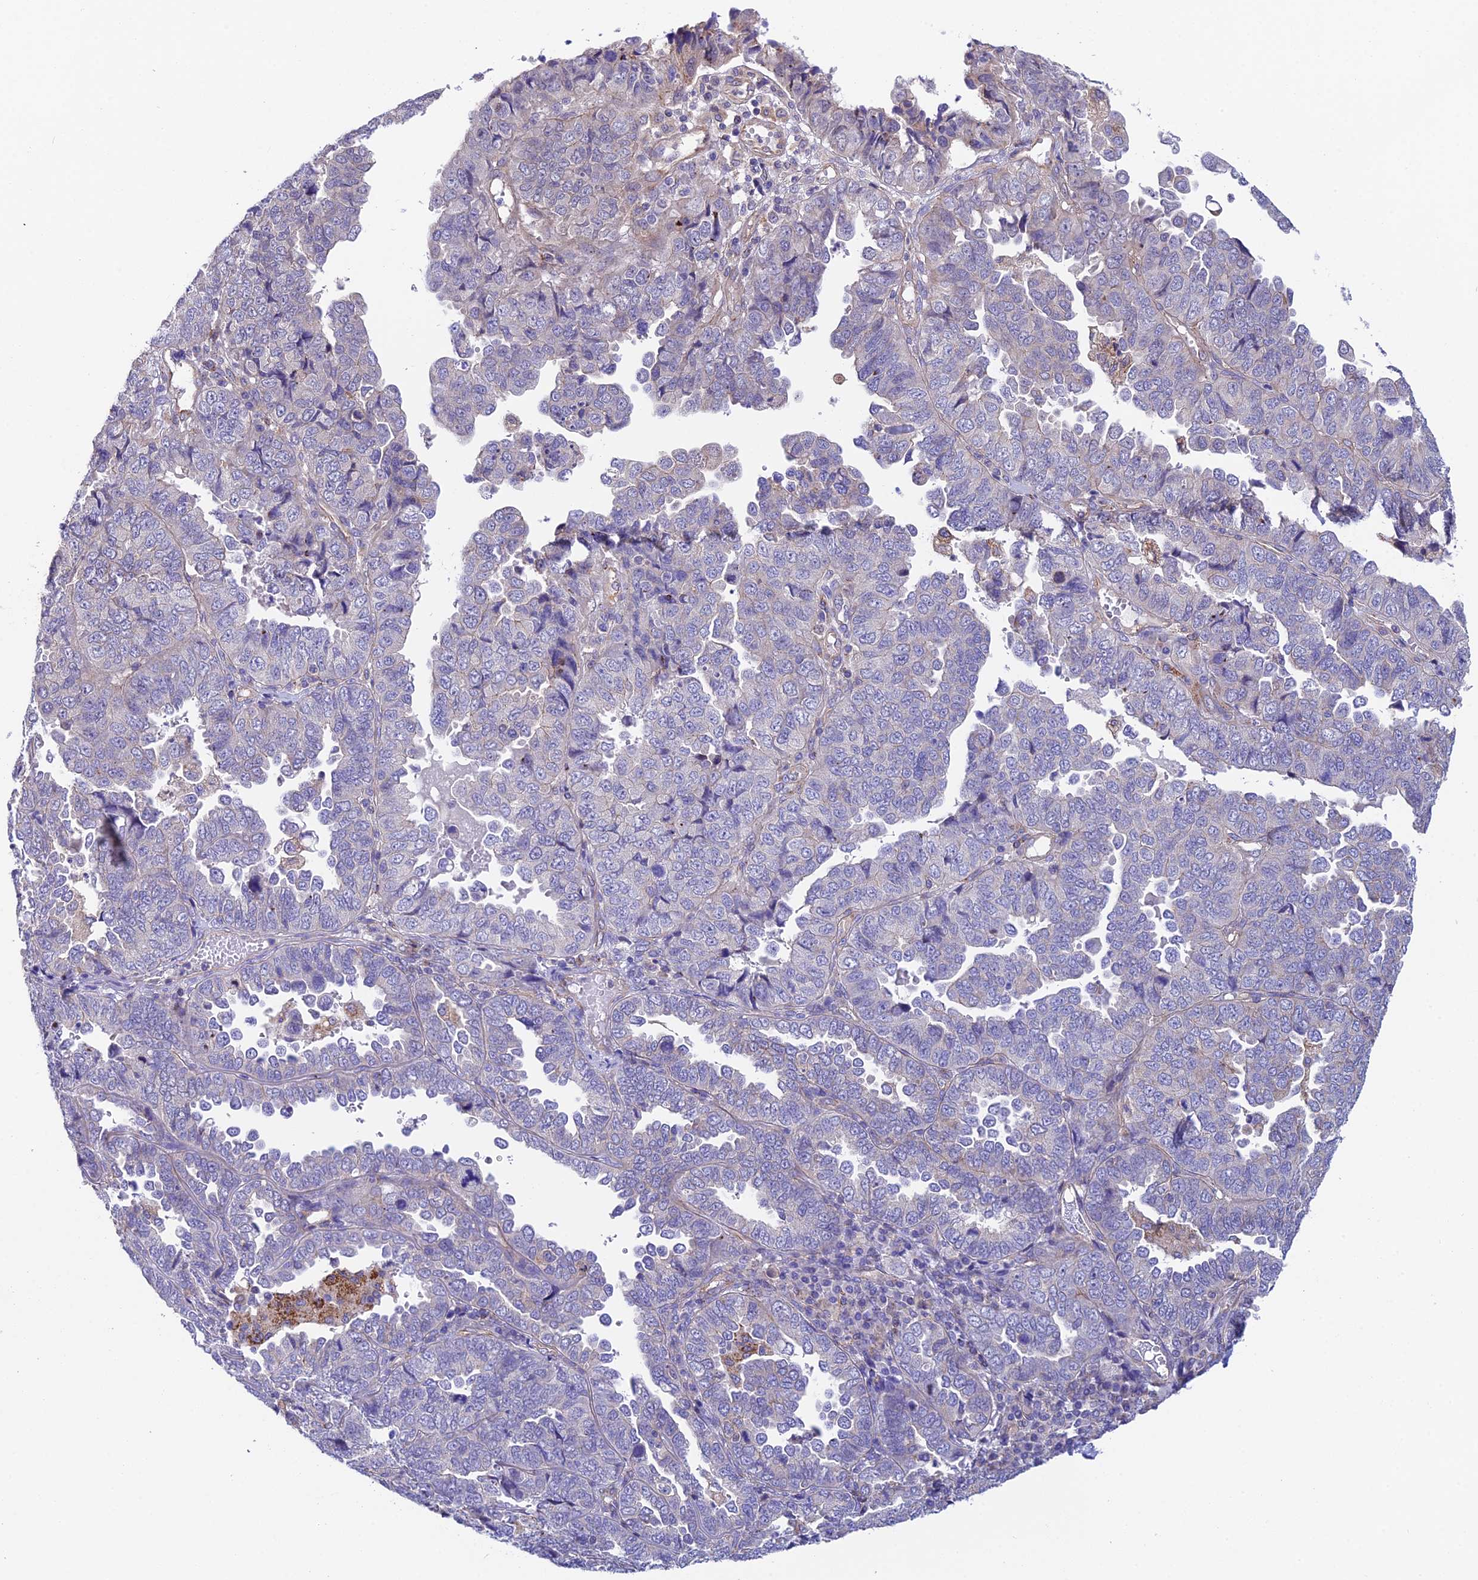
{"staining": {"intensity": "negative", "quantity": "none", "location": "none"}, "tissue": "endometrial cancer", "cell_type": "Tumor cells", "image_type": "cancer", "snomed": [{"axis": "morphology", "description": "Adenocarcinoma, NOS"}, {"axis": "topography", "description": "Endometrium"}], "caption": "A photomicrograph of endometrial cancer stained for a protein reveals no brown staining in tumor cells.", "gene": "QRFP", "patient": {"sex": "female", "age": 79}}